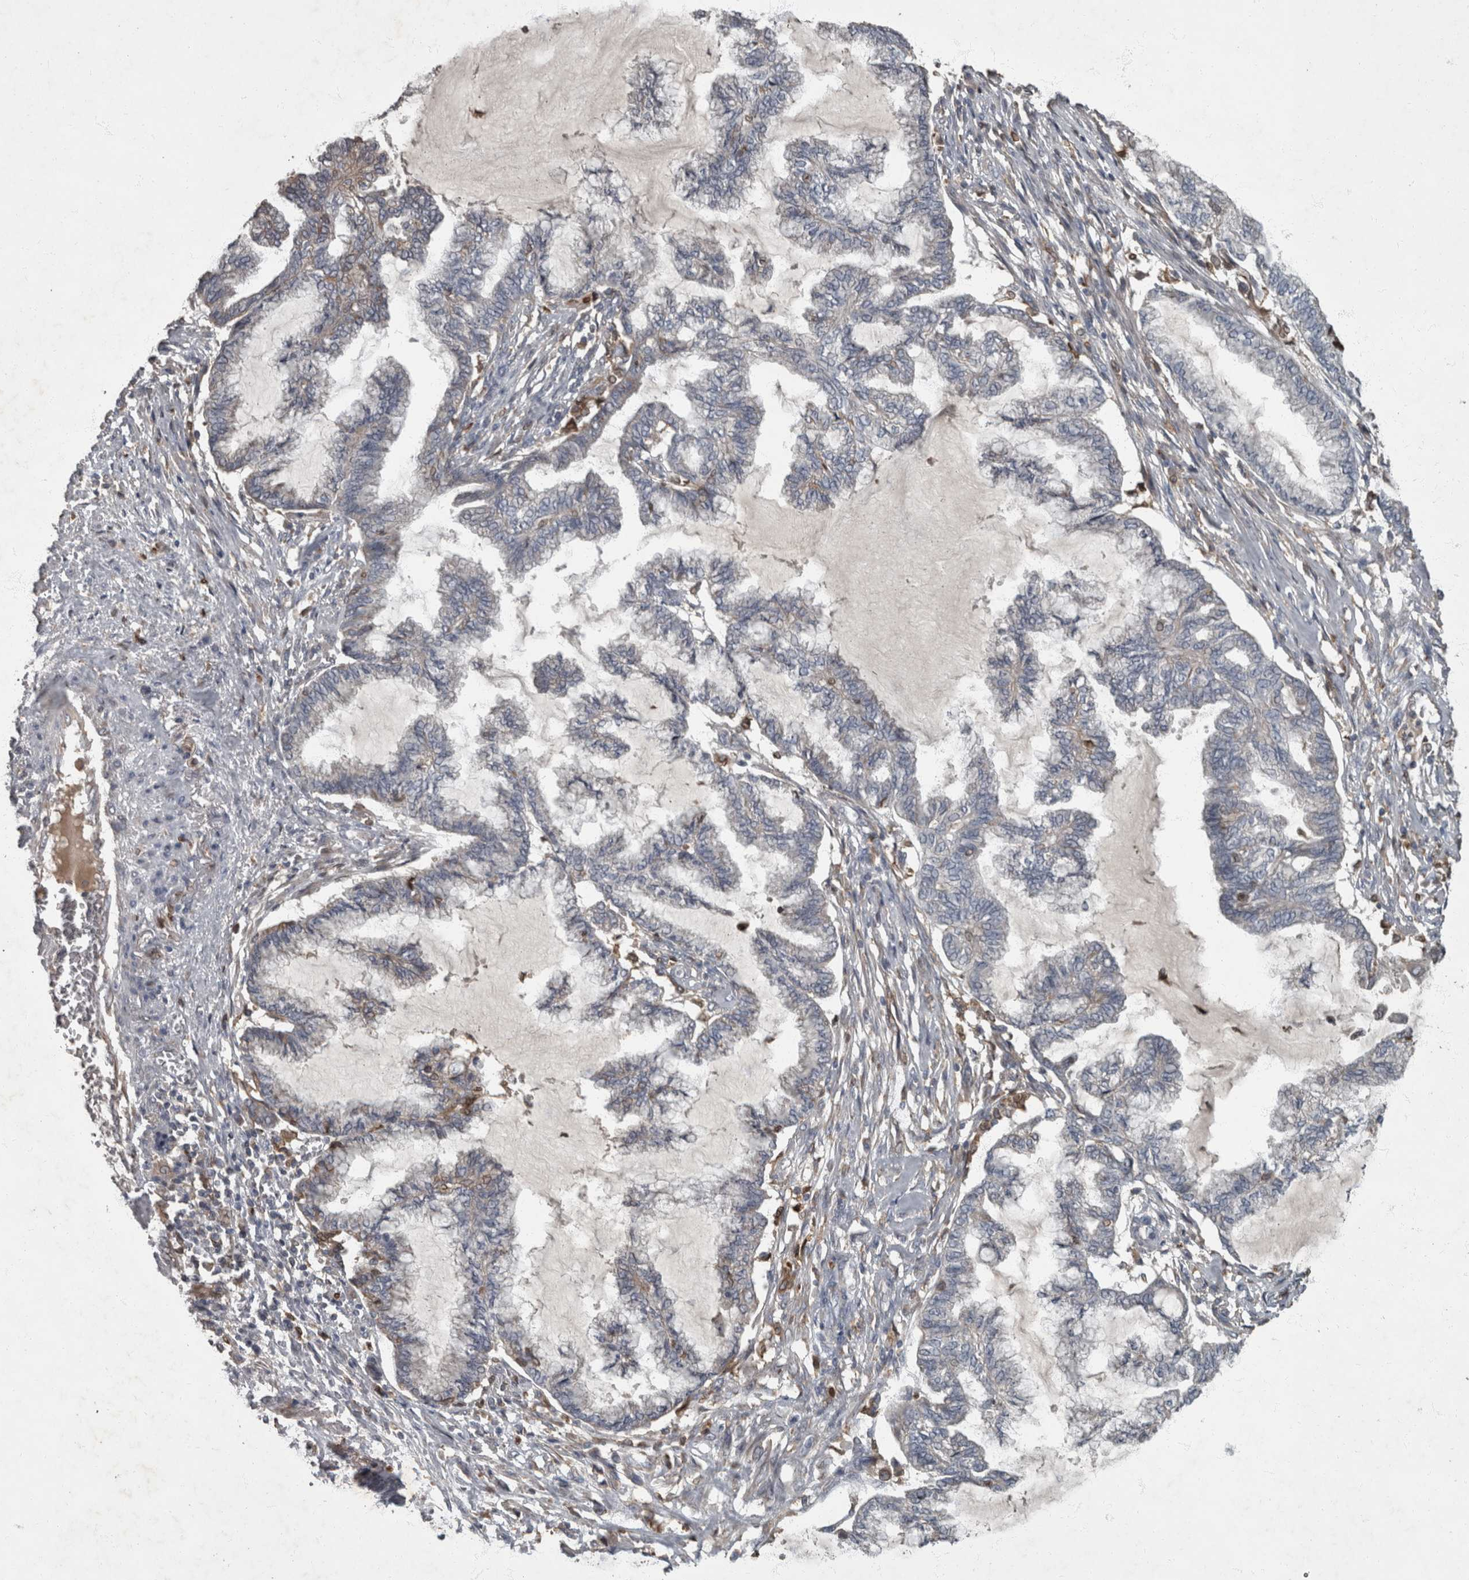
{"staining": {"intensity": "negative", "quantity": "none", "location": "none"}, "tissue": "endometrial cancer", "cell_type": "Tumor cells", "image_type": "cancer", "snomed": [{"axis": "morphology", "description": "Adenocarcinoma, NOS"}, {"axis": "topography", "description": "Endometrium"}], "caption": "High magnification brightfield microscopy of adenocarcinoma (endometrial) stained with DAB (brown) and counterstained with hematoxylin (blue): tumor cells show no significant staining.", "gene": "PPP1R3C", "patient": {"sex": "female", "age": 86}}